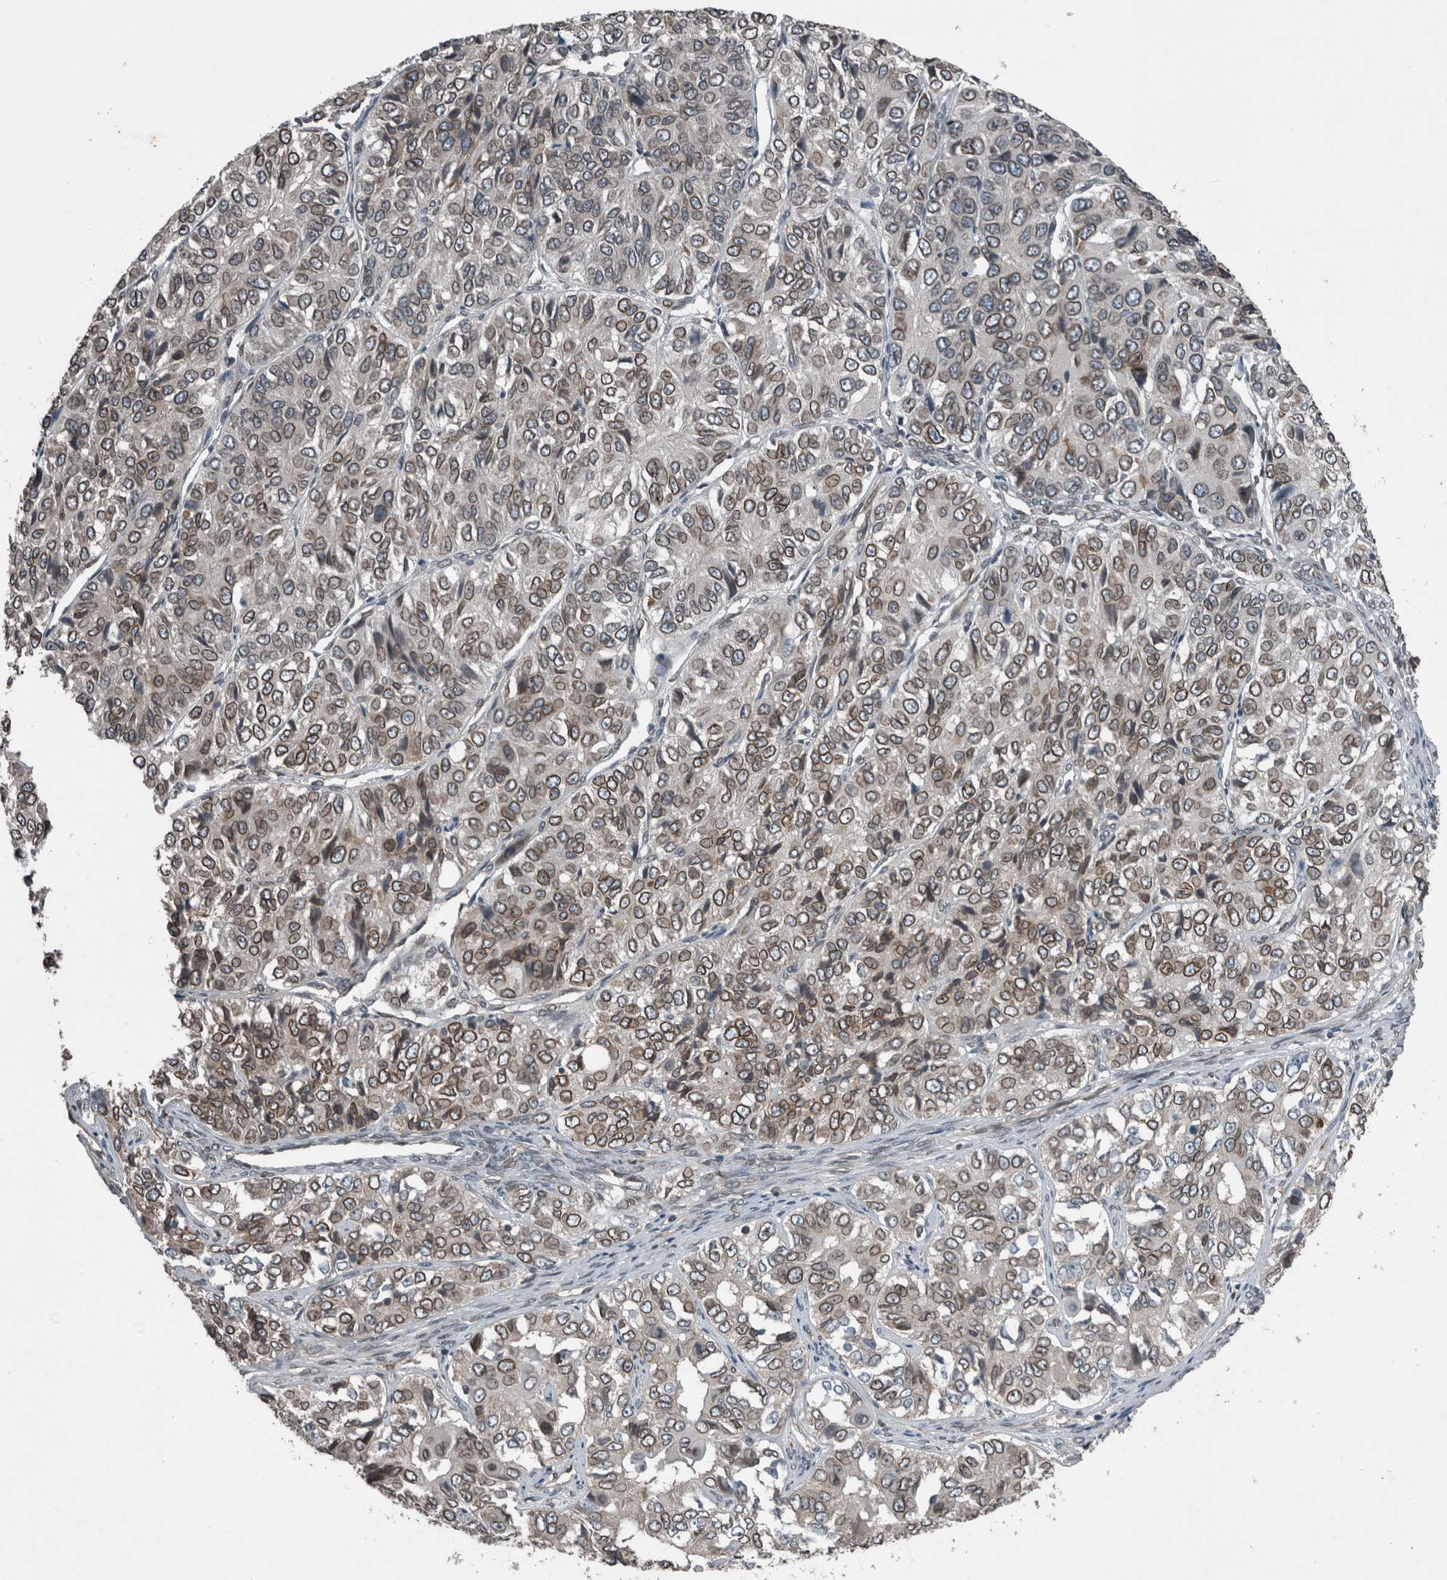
{"staining": {"intensity": "moderate", "quantity": ">75%", "location": "cytoplasmic/membranous,nuclear"}, "tissue": "ovarian cancer", "cell_type": "Tumor cells", "image_type": "cancer", "snomed": [{"axis": "morphology", "description": "Carcinoma, endometroid"}, {"axis": "topography", "description": "Ovary"}], "caption": "Immunohistochemical staining of ovarian cancer reveals moderate cytoplasmic/membranous and nuclear protein expression in approximately >75% of tumor cells. (DAB (3,3'-diaminobenzidine) IHC with brightfield microscopy, high magnification).", "gene": "RANBP2", "patient": {"sex": "female", "age": 51}}